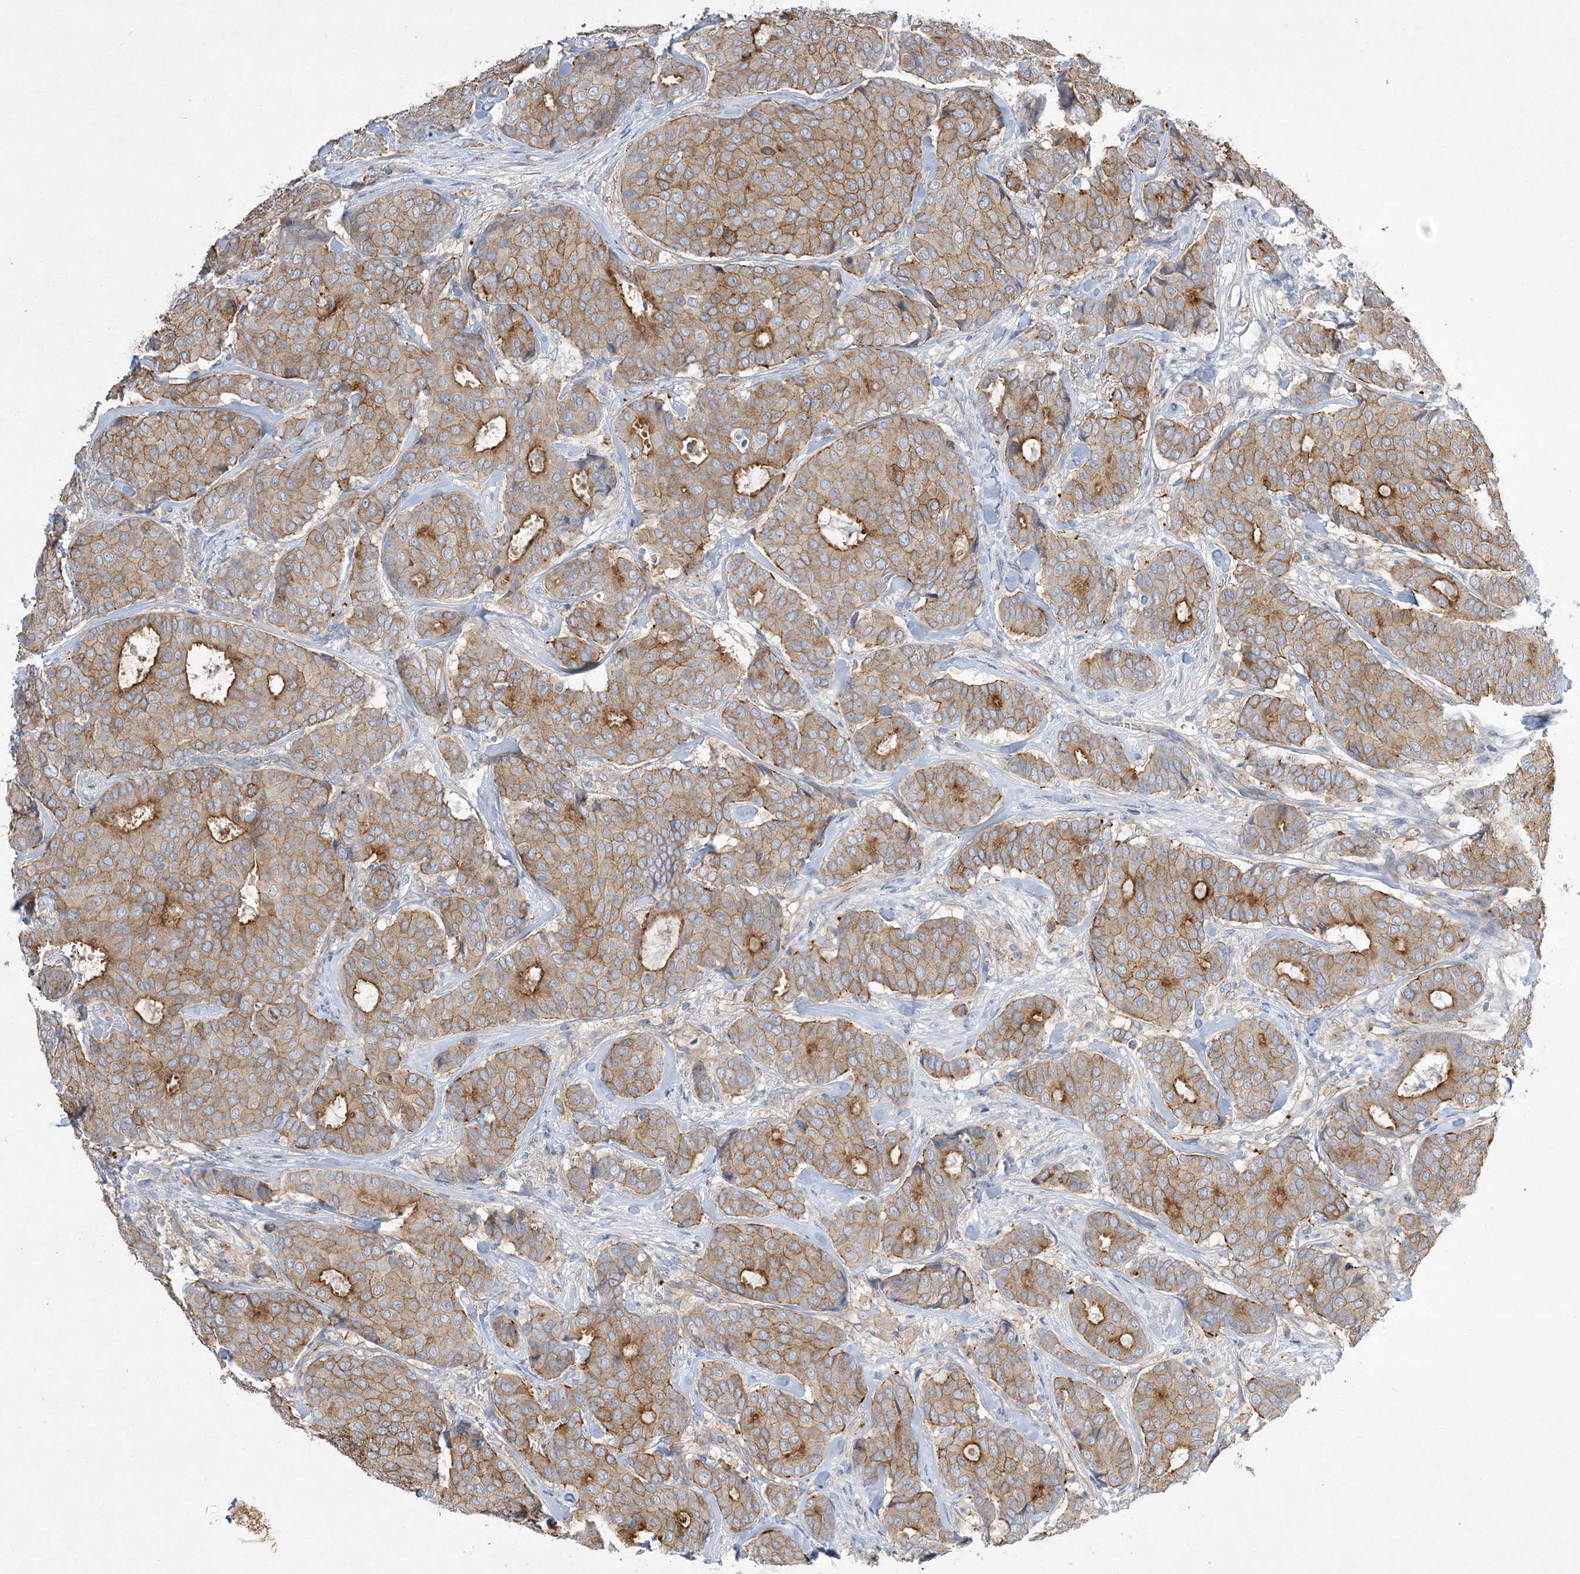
{"staining": {"intensity": "moderate", "quantity": ">75%", "location": "cytoplasmic/membranous"}, "tissue": "breast cancer", "cell_type": "Tumor cells", "image_type": "cancer", "snomed": [{"axis": "morphology", "description": "Duct carcinoma"}, {"axis": "topography", "description": "Breast"}], "caption": "There is medium levels of moderate cytoplasmic/membranous staining in tumor cells of breast intraductal carcinoma, as demonstrated by immunohistochemical staining (brown color).", "gene": "ADCK2", "patient": {"sex": "female", "age": 75}}